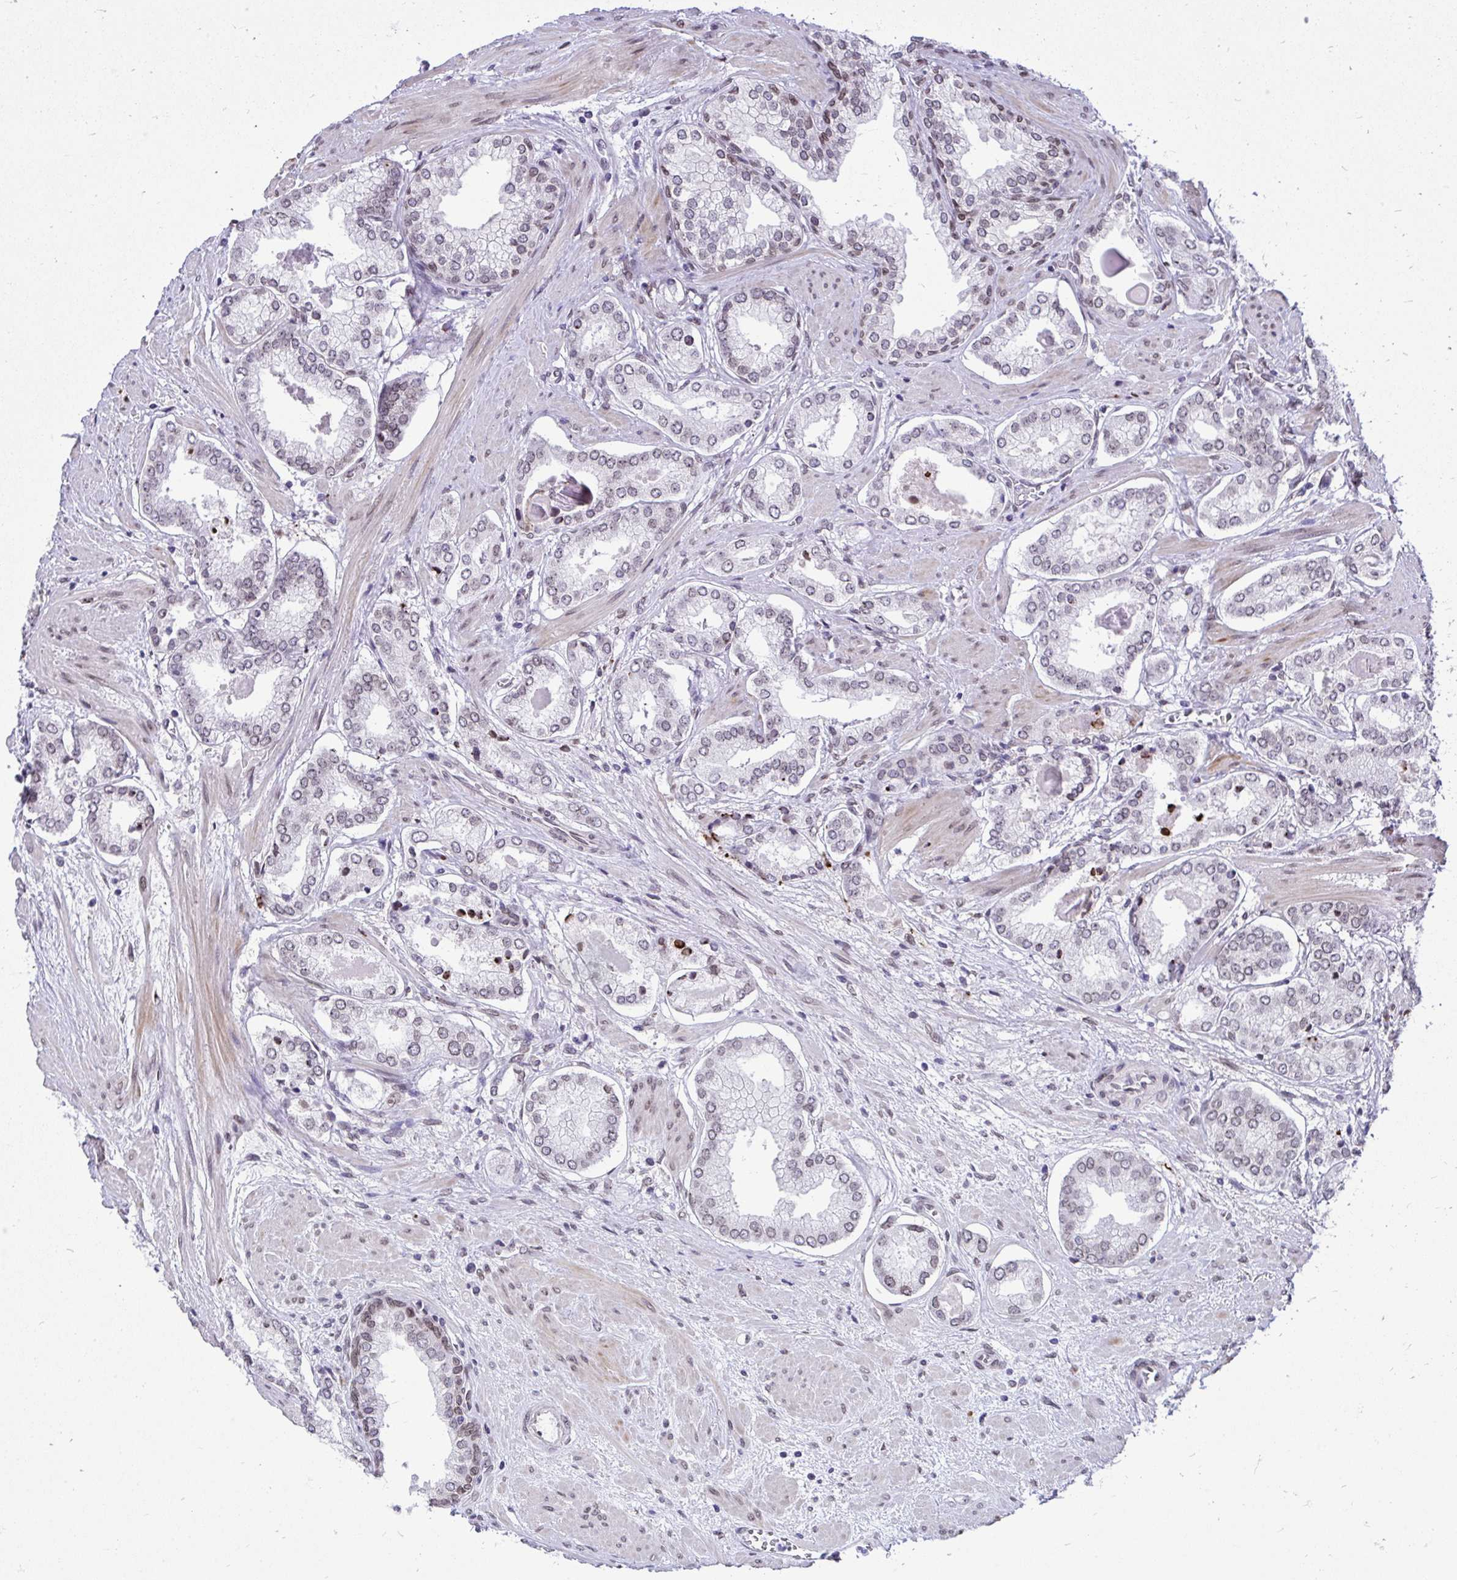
{"staining": {"intensity": "weak", "quantity": "<25%", "location": "nuclear"}, "tissue": "prostate cancer", "cell_type": "Tumor cells", "image_type": "cancer", "snomed": [{"axis": "morphology", "description": "Adenocarcinoma, Low grade"}, {"axis": "topography", "description": "Prostate"}], "caption": "A micrograph of adenocarcinoma (low-grade) (prostate) stained for a protein exhibits no brown staining in tumor cells.", "gene": "BANF1", "patient": {"sex": "male", "age": 64}}